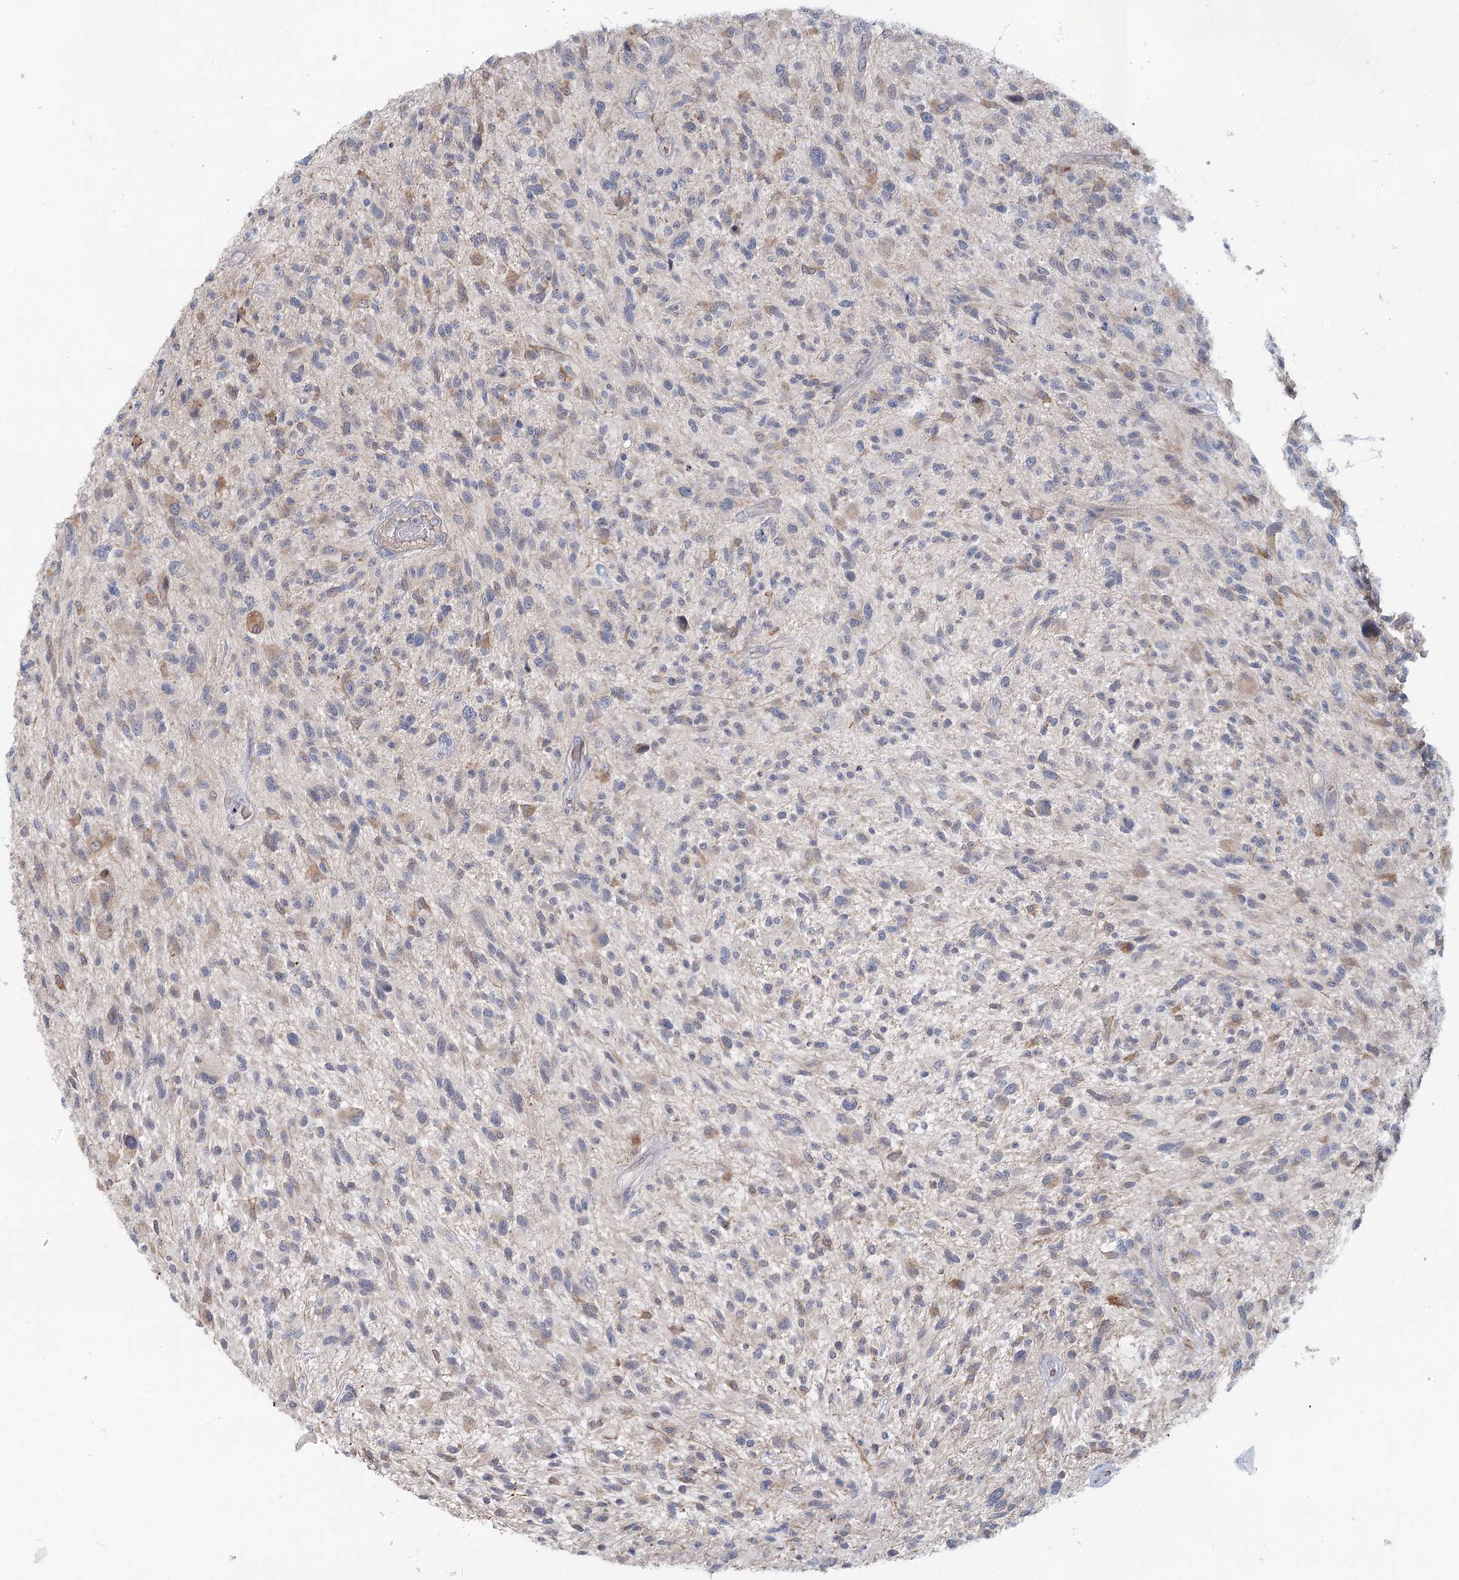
{"staining": {"intensity": "moderate", "quantity": "<25%", "location": "cytoplasmic/membranous"}, "tissue": "glioma", "cell_type": "Tumor cells", "image_type": "cancer", "snomed": [{"axis": "morphology", "description": "Glioma, malignant, High grade"}, {"axis": "topography", "description": "Brain"}], "caption": "Immunohistochemical staining of malignant high-grade glioma exhibits low levels of moderate cytoplasmic/membranous positivity in about <25% of tumor cells.", "gene": "CIB4", "patient": {"sex": "male", "age": 47}}